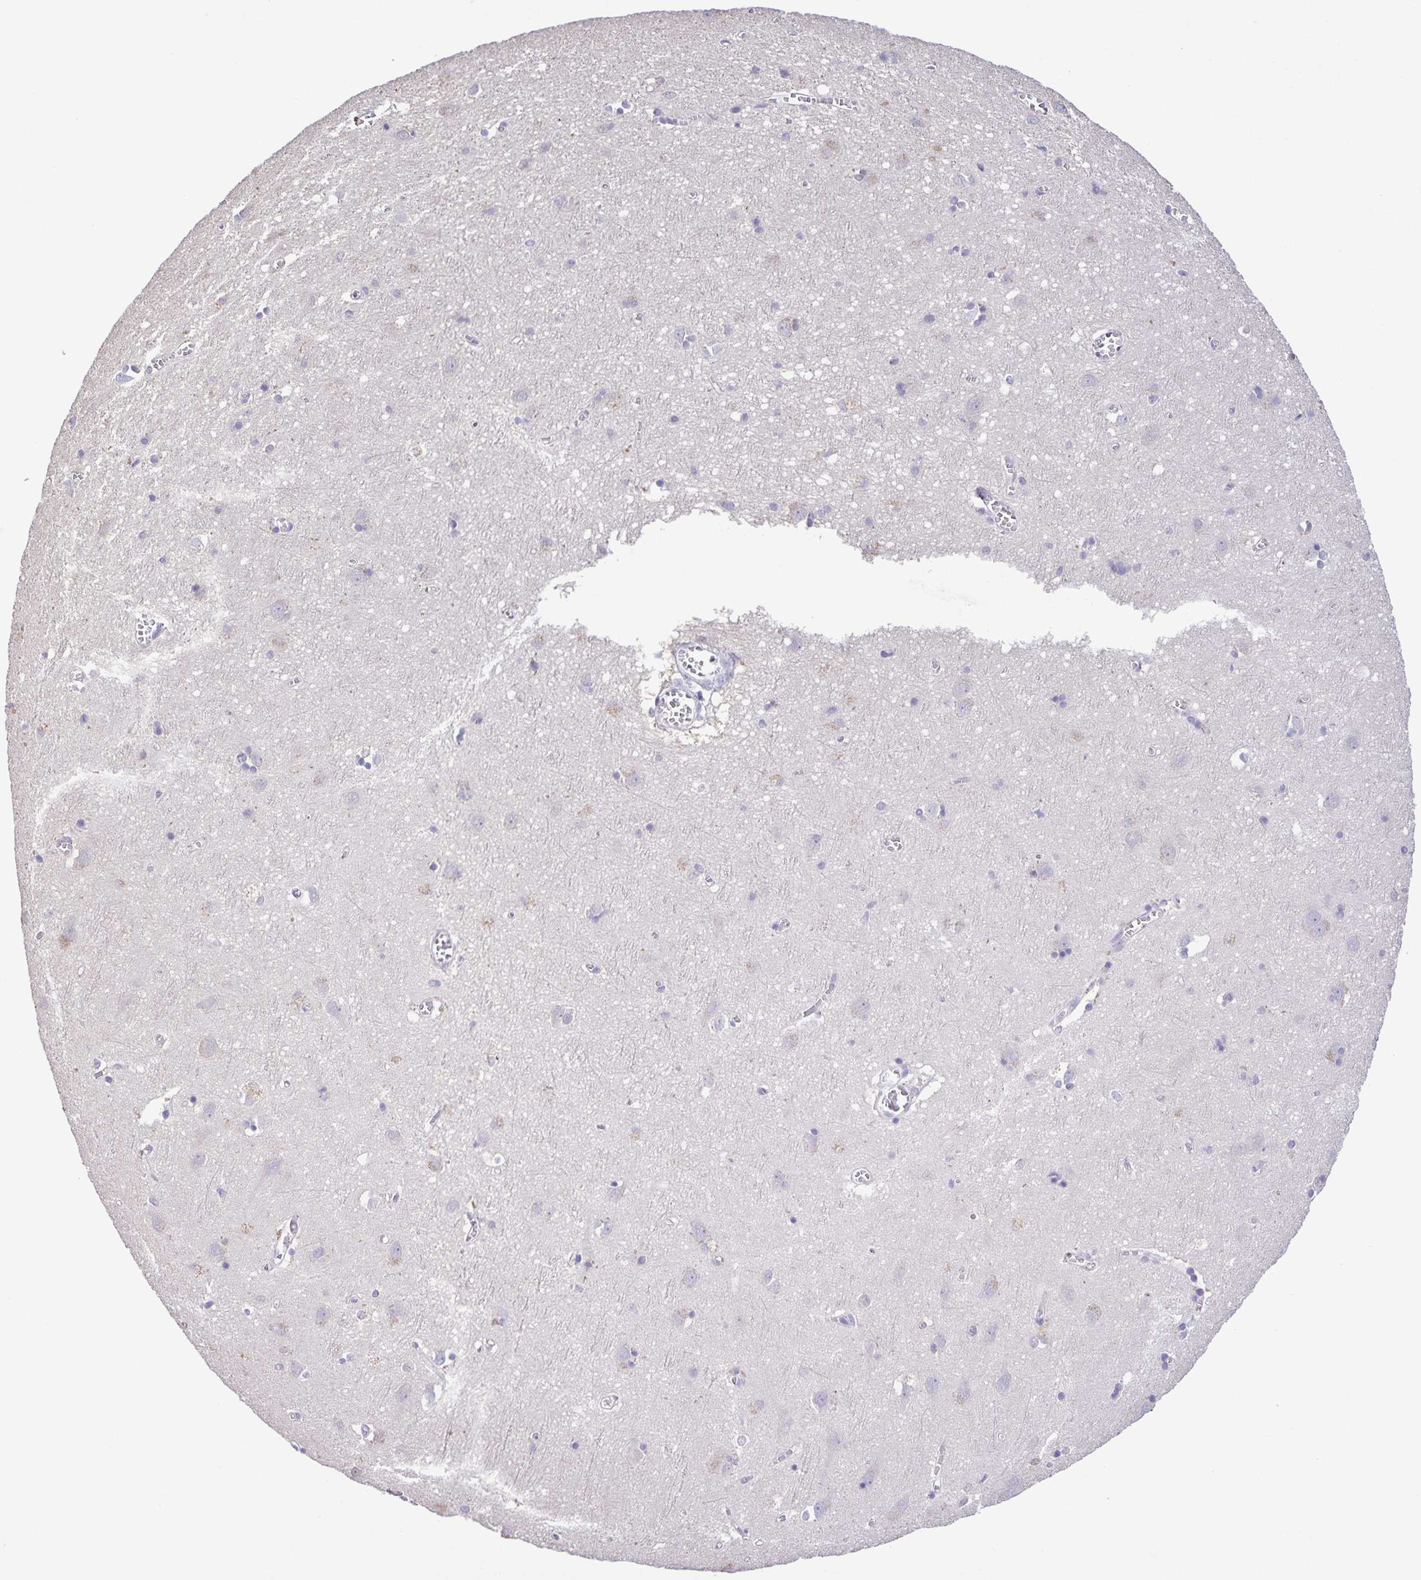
{"staining": {"intensity": "negative", "quantity": "none", "location": "none"}, "tissue": "cerebral cortex", "cell_type": "Endothelial cells", "image_type": "normal", "snomed": [{"axis": "morphology", "description": "Normal tissue, NOS"}, {"axis": "topography", "description": "Cerebral cortex"}], "caption": "A high-resolution photomicrograph shows IHC staining of benign cerebral cortex, which reveals no significant positivity in endothelial cells.", "gene": "ONECUT2", "patient": {"sex": "male", "age": 70}}